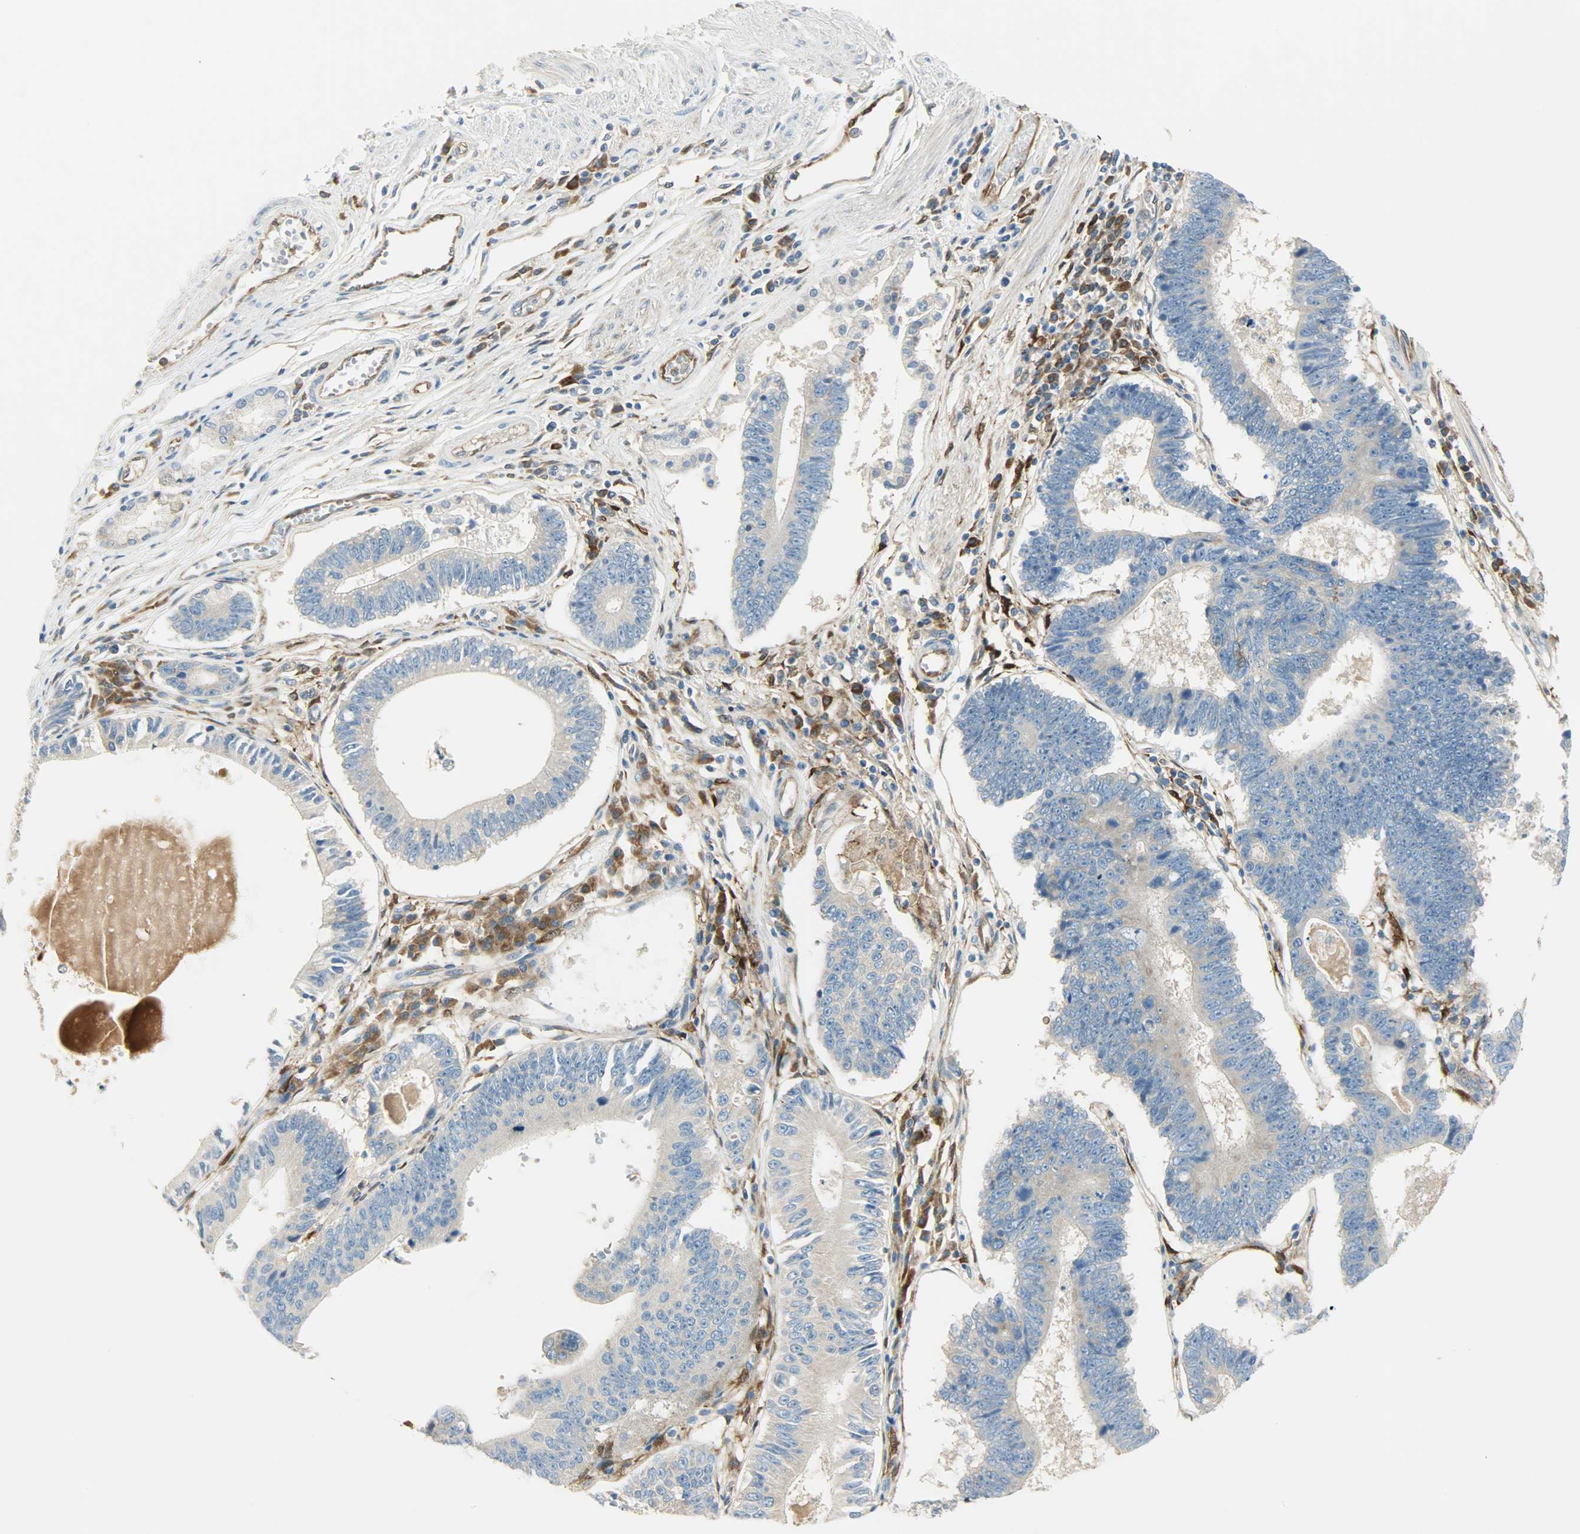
{"staining": {"intensity": "moderate", "quantity": "<25%", "location": "cytoplasmic/membranous"}, "tissue": "stomach cancer", "cell_type": "Tumor cells", "image_type": "cancer", "snomed": [{"axis": "morphology", "description": "Adenocarcinoma, NOS"}, {"axis": "topography", "description": "Stomach"}], "caption": "Tumor cells exhibit low levels of moderate cytoplasmic/membranous positivity in about <25% of cells in stomach cancer (adenocarcinoma). The protein of interest is shown in brown color, while the nuclei are stained blue.", "gene": "WARS1", "patient": {"sex": "male", "age": 59}}